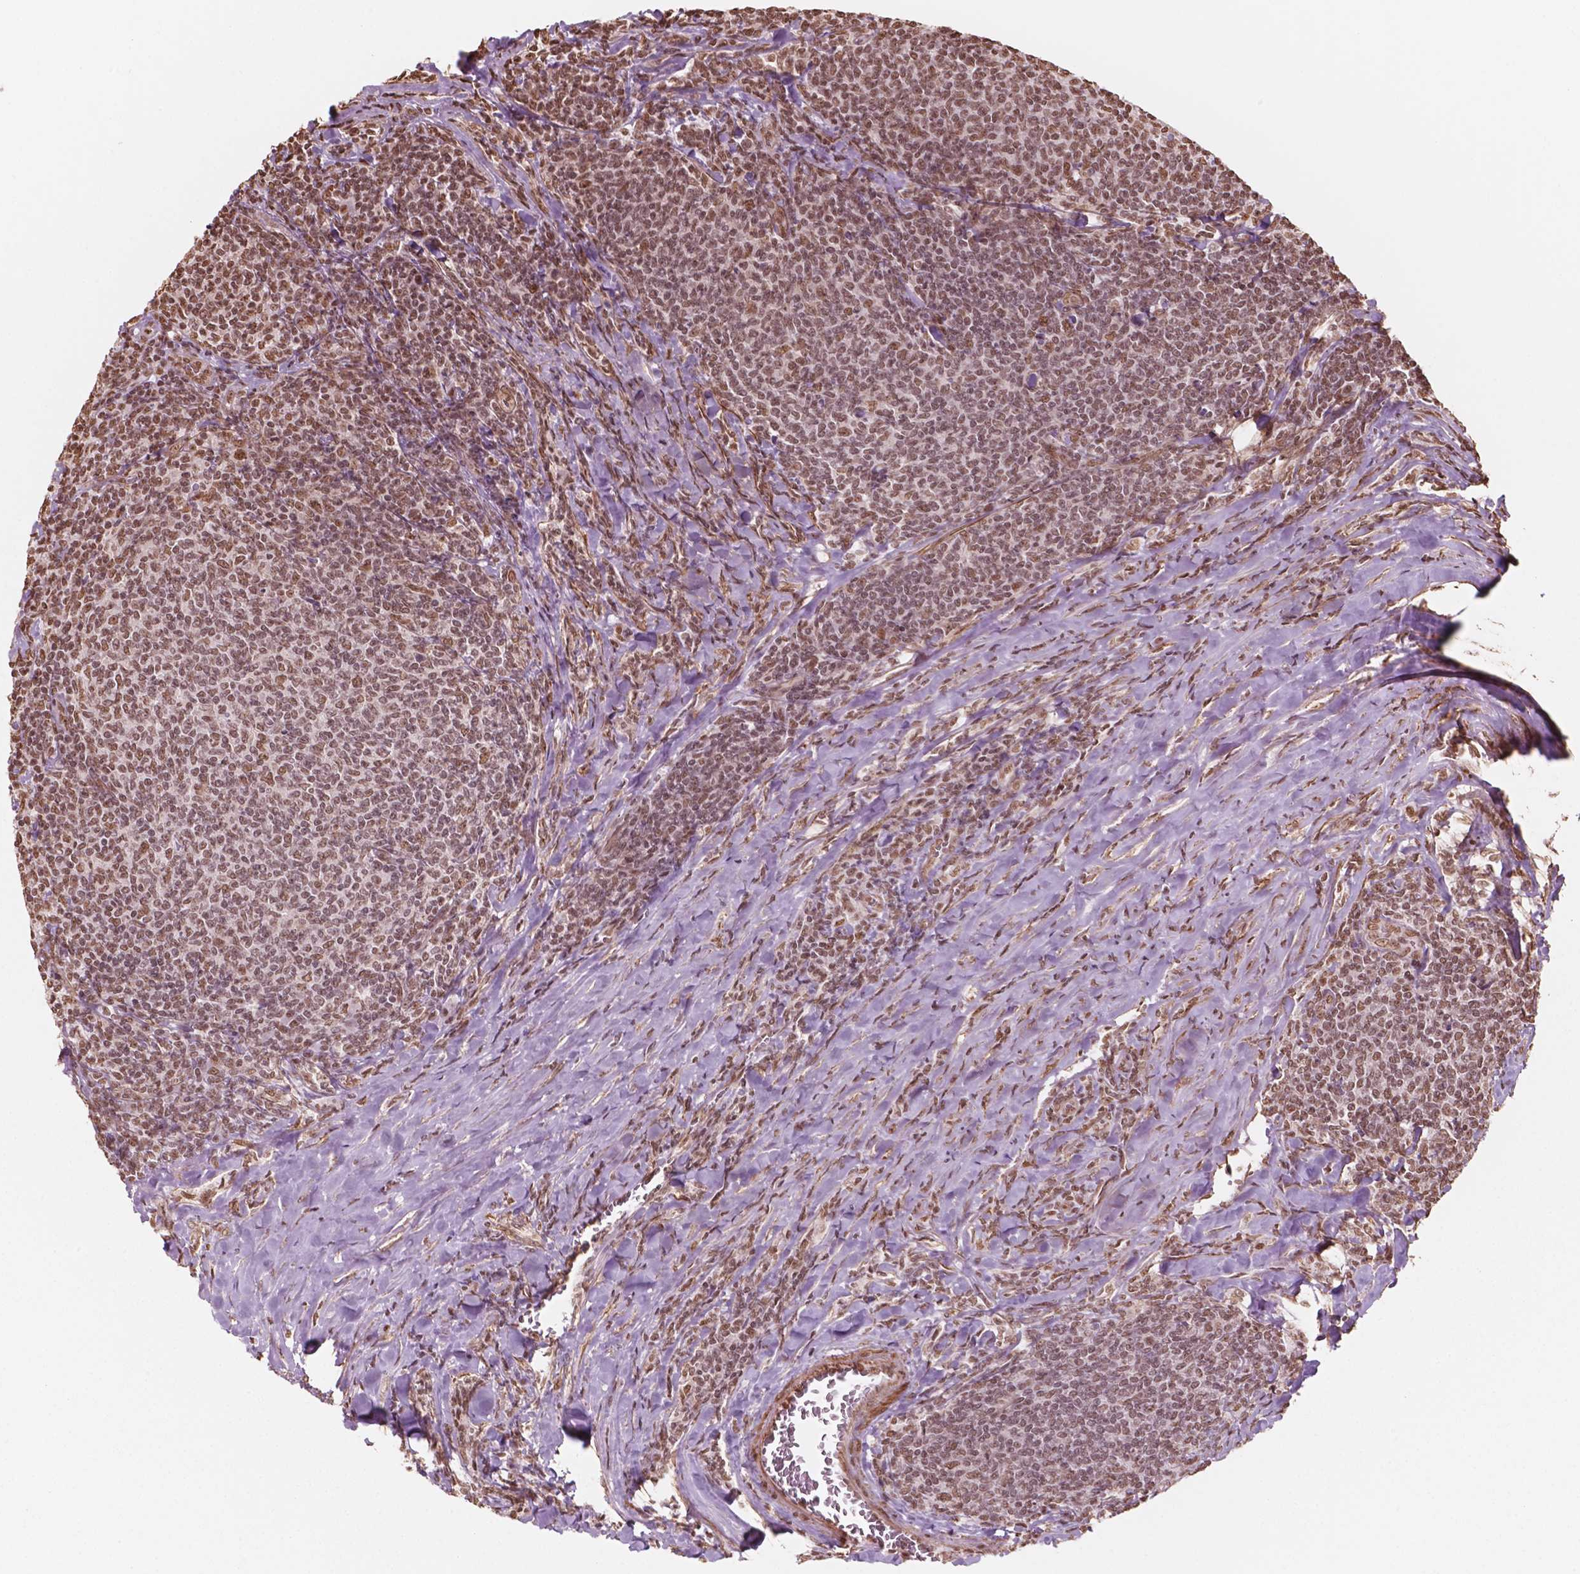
{"staining": {"intensity": "moderate", "quantity": ">75%", "location": "nuclear"}, "tissue": "lymphoma", "cell_type": "Tumor cells", "image_type": "cancer", "snomed": [{"axis": "morphology", "description": "Malignant lymphoma, non-Hodgkin's type, Low grade"}, {"axis": "topography", "description": "Lymph node"}], "caption": "Immunohistochemical staining of human lymphoma exhibits medium levels of moderate nuclear staining in approximately >75% of tumor cells.", "gene": "GTF3C5", "patient": {"sex": "male", "age": 52}}